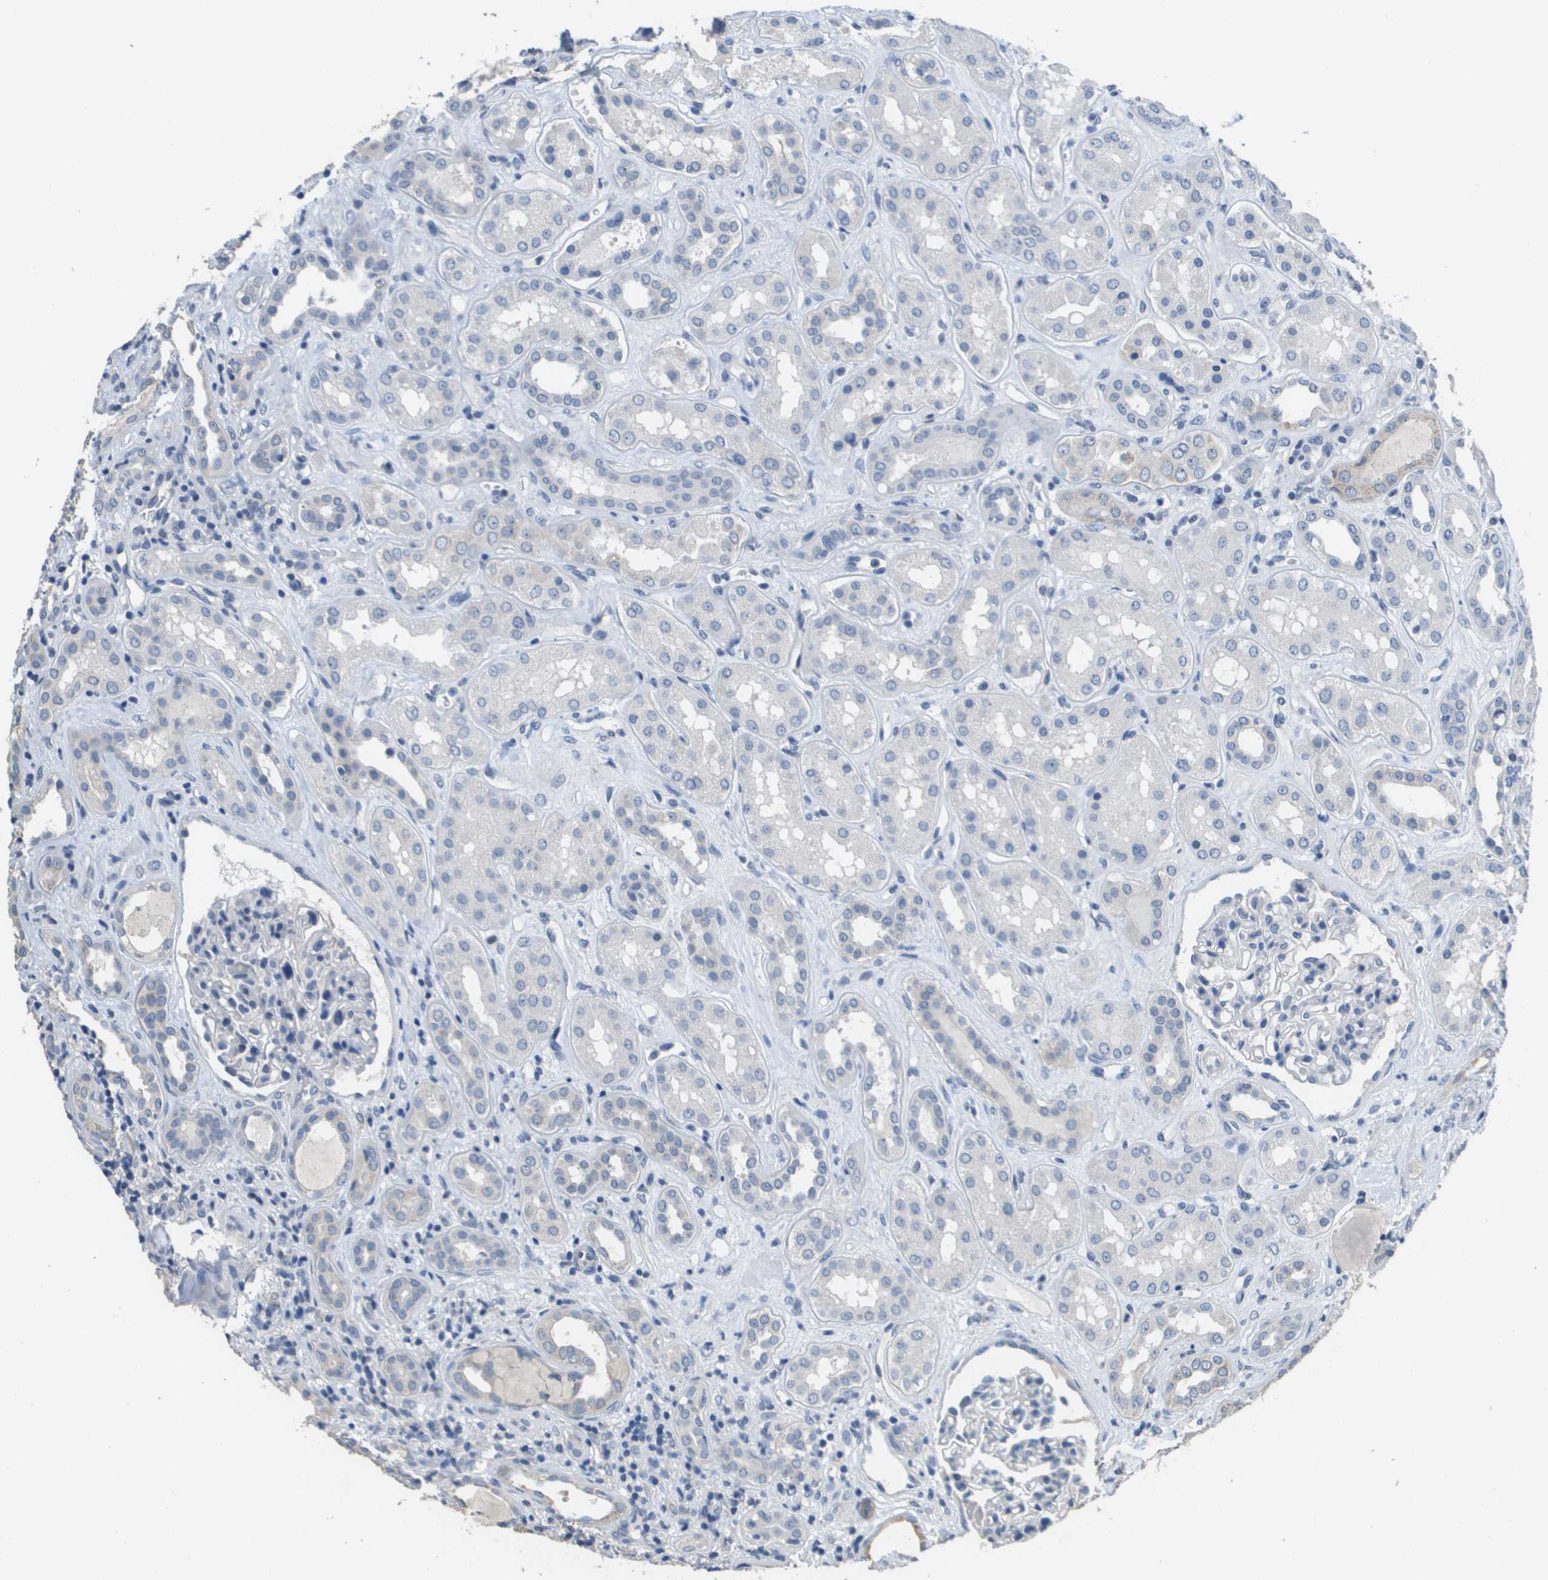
{"staining": {"intensity": "negative", "quantity": "none", "location": "none"}, "tissue": "kidney", "cell_type": "Cells in glomeruli", "image_type": "normal", "snomed": [{"axis": "morphology", "description": "Normal tissue, NOS"}, {"axis": "topography", "description": "Kidney"}], "caption": "This is an immunohistochemistry (IHC) micrograph of normal human kidney. There is no positivity in cells in glomeruli.", "gene": "MT3", "patient": {"sex": "male", "age": 59}}